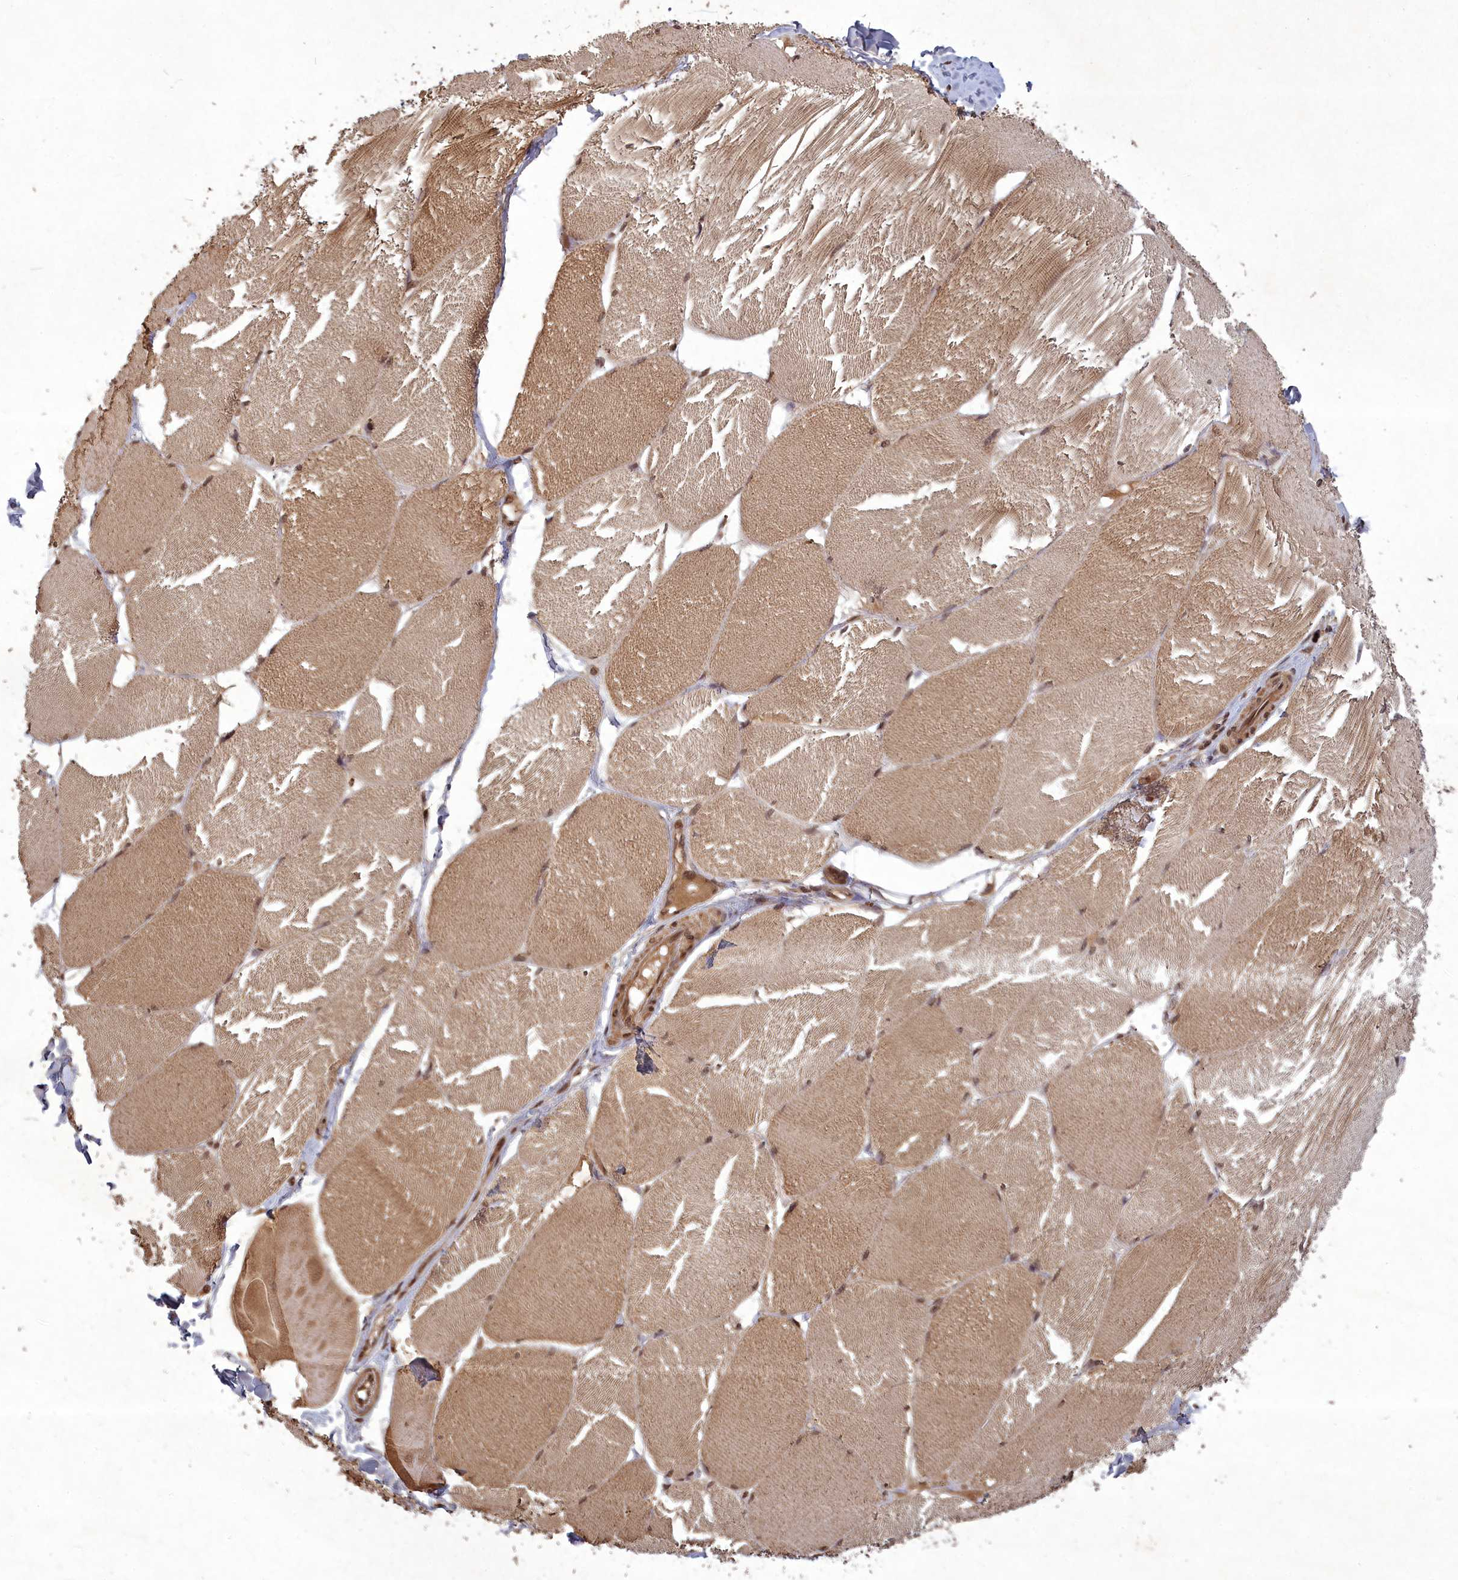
{"staining": {"intensity": "moderate", "quantity": ">75%", "location": "cytoplasmic/membranous,nuclear"}, "tissue": "skeletal muscle", "cell_type": "Myocytes", "image_type": "normal", "snomed": [{"axis": "morphology", "description": "Normal tissue, NOS"}, {"axis": "topography", "description": "Skin"}, {"axis": "topography", "description": "Skeletal muscle"}], "caption": "IHC (DAB (3,3'-diaminobenzidine)) staining of benign skeletal muscle reveals moderate cytoplasmic/membranous,nuclear protein staining in approximately >75% of myocytes.", "gene": "SRMS", "patient": {"sex": "male", "age": 83}}